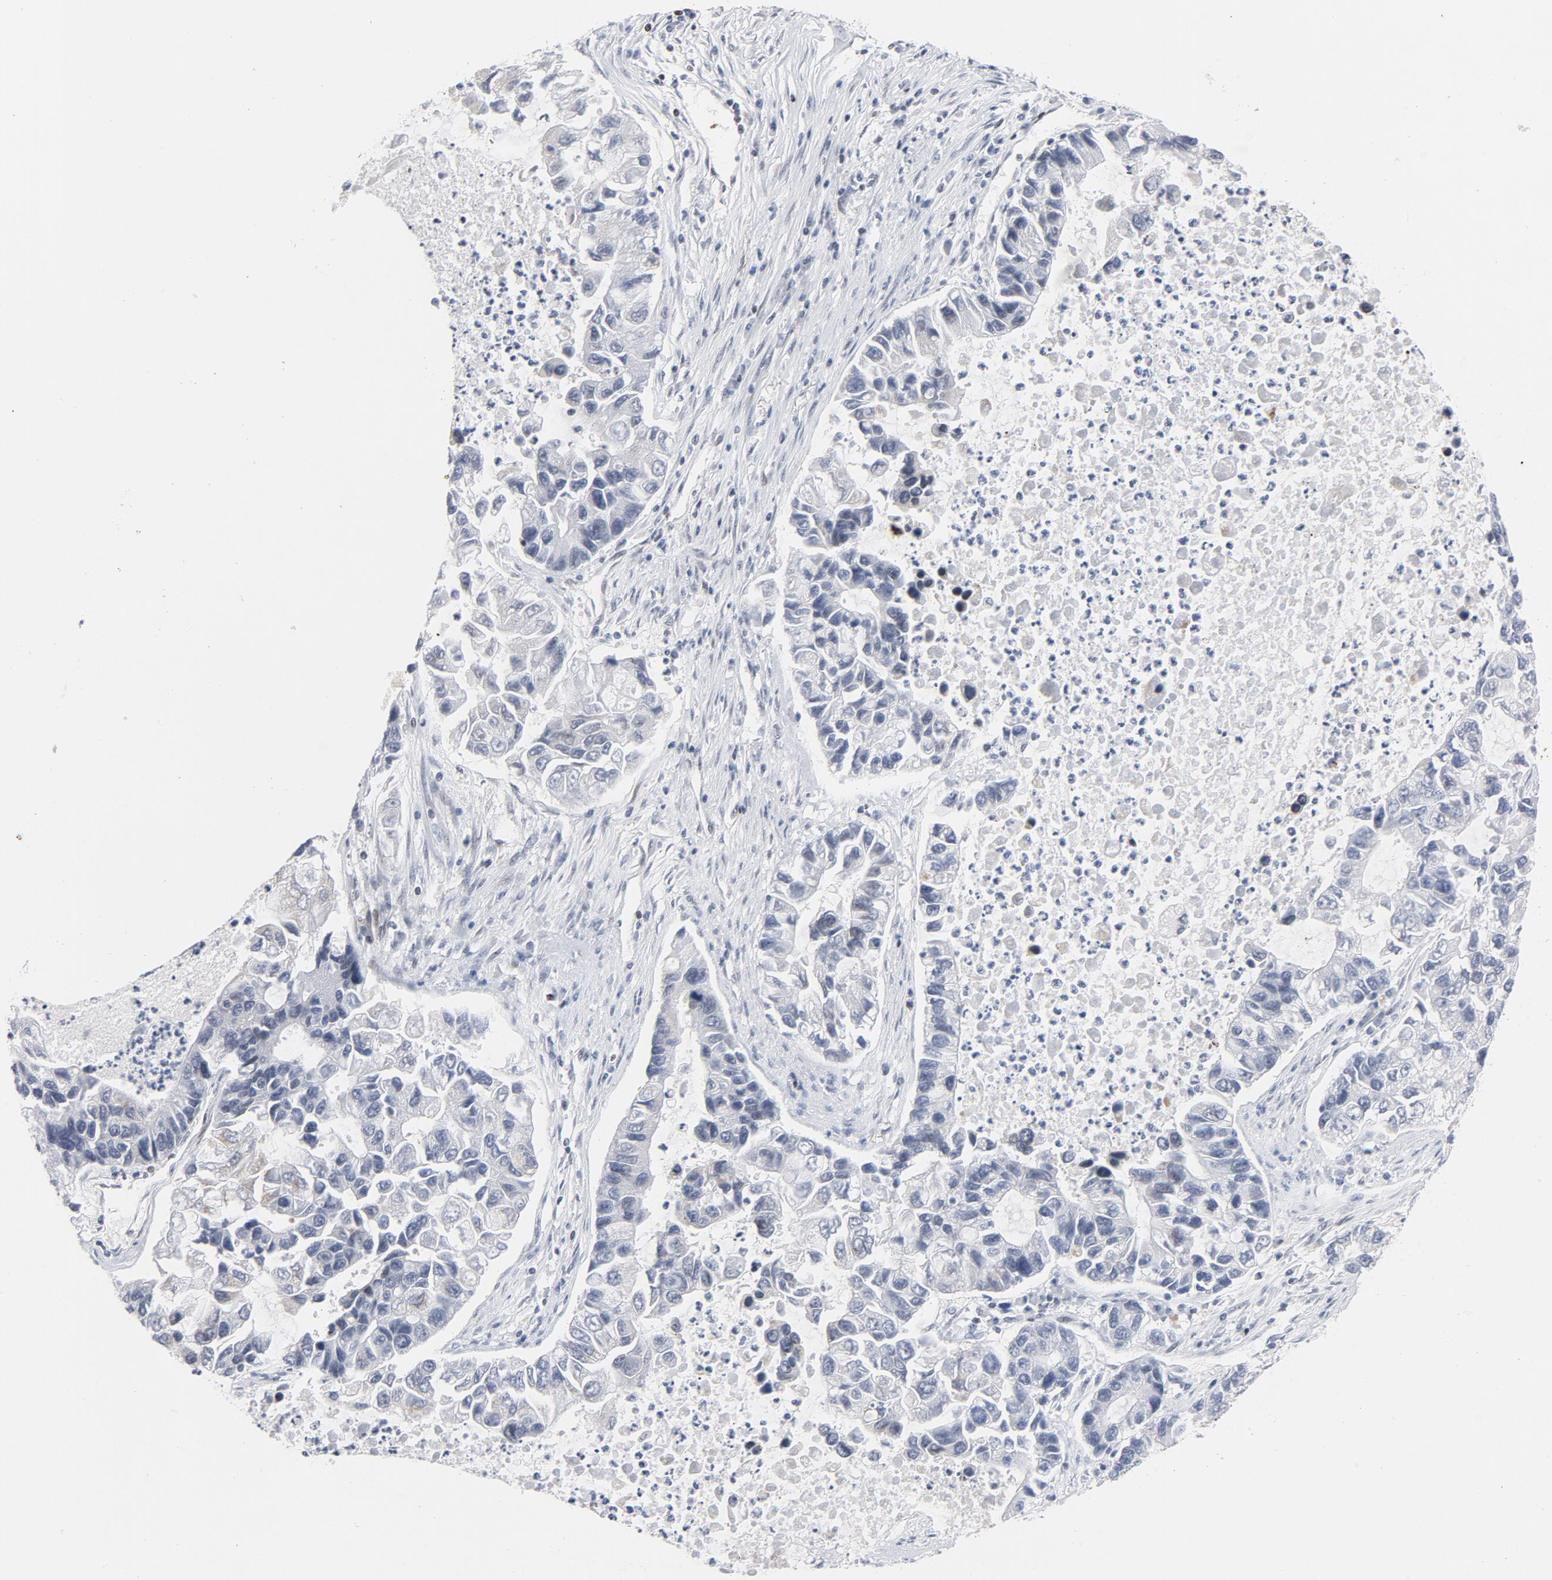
{"staining": {"intensity": "negative", "quantity": "none", "location": "none"}, "tissue": "lung cancer", "cell_type": "Tumor cells", "image_type": "cancer", "snomed": [{"axis": "morphology", "description": "Adenocarcinoma, NOS"}, {"axis": "topography", "description": "Lung"}], "caption": "Lung cancer was stained to show a protein in brown. There is no significant positivity in tumor cells.", "gene": "NFIC", "patient": {"sex": "female", "age": 51}}